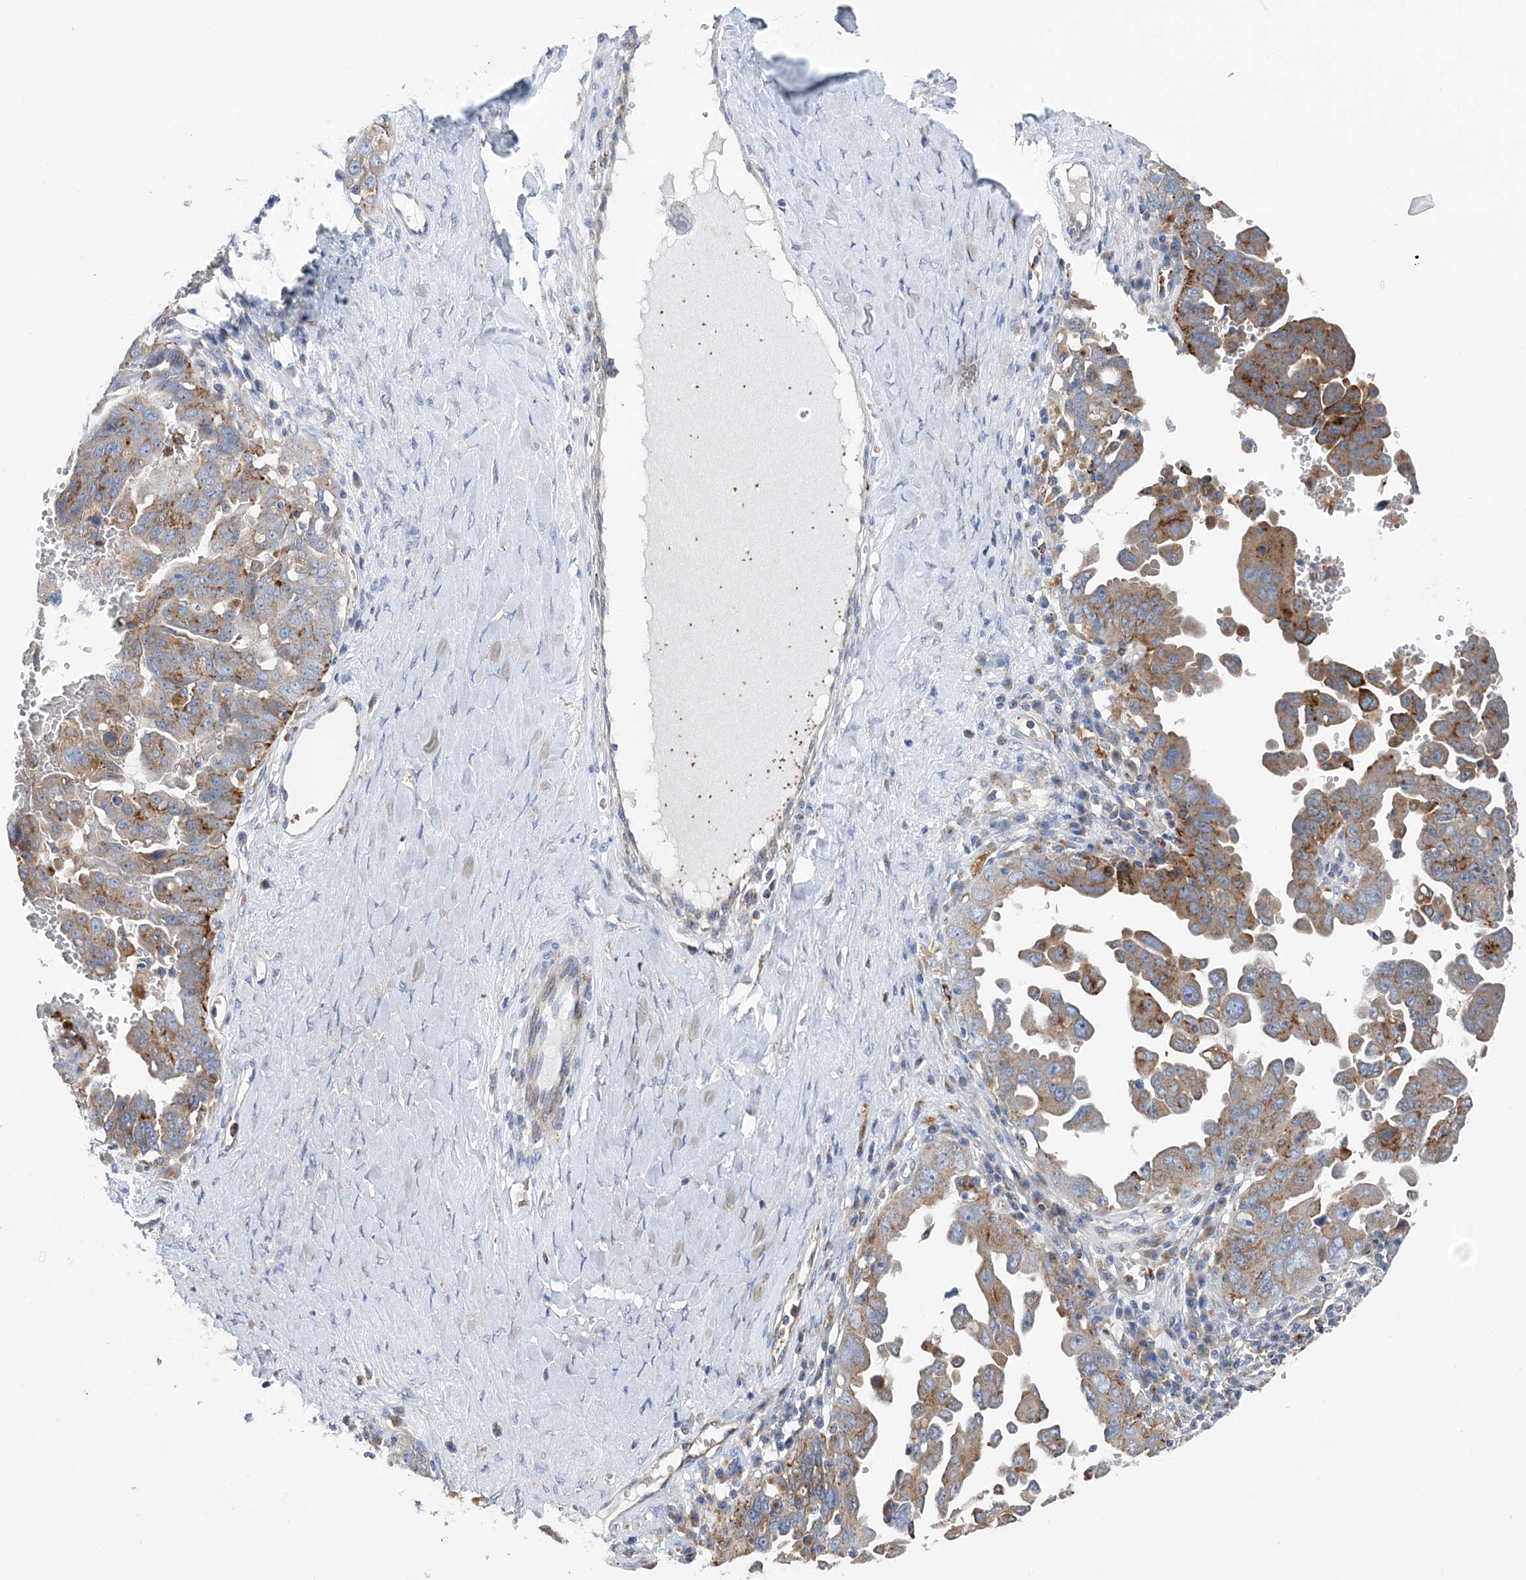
{"staining": {"intensity": "moderate", "quantity": "25%-75%", "location": "cytoplasmic/membranous"}, "tissue": "ovarian cancer", "cell_type": "Tumor cells", "image_type": "cancer", "snomed": [{"axis": "morphology", "description": "Carcinoma, endometroid"}, {"axis": "topography", "description": "Ovary"}], "caption": "IHC of human ovarian endometroid carcinoma displays medium levels of moderate cytoplasmic/membranous expression in about 25%-75% of tumor cells.", "gene": "PTTG1IP", "patient": {"sex": "female", "age": 62}}